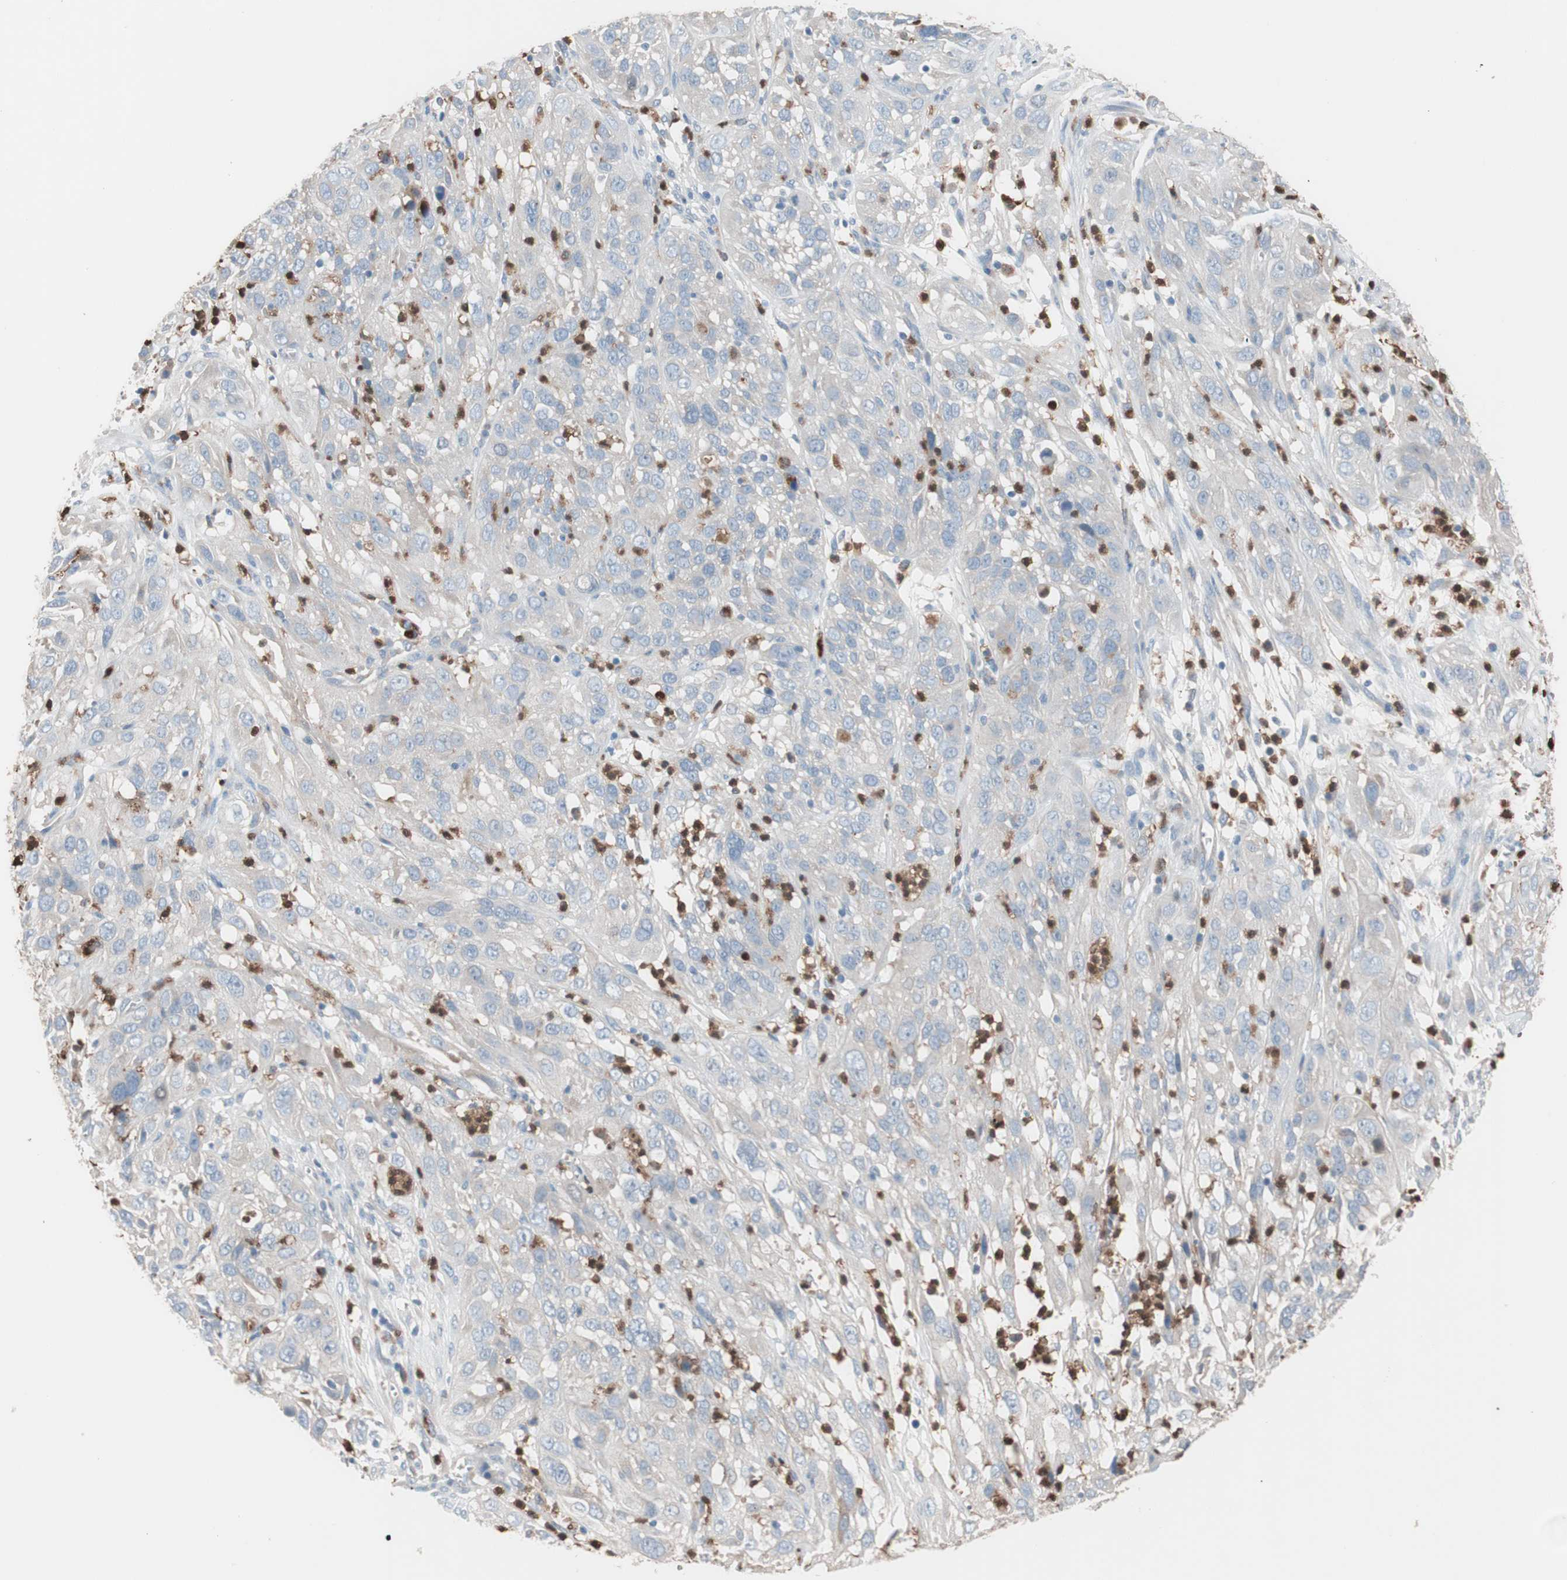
{"staining": {"intensity": "weak", "quantity": "<25%", "location": "cytoplasmic/membranous"}, "tissue": "cervical cancer", "cell_type": "Tumor cells", "image_type": "cancer", "snomed": [{"axis": "morphology", "description": "Squamous cell carcinoma, NOS"}, {"axis": "topography", "description": "Cervix"}], "caption": "This is an IHC photomicrograph of cervical squamous cell carcinoma. There is no positivity in tumor cells.", "gene": "CLEC4D", "patient": {"sex": "female", "age": 32}}